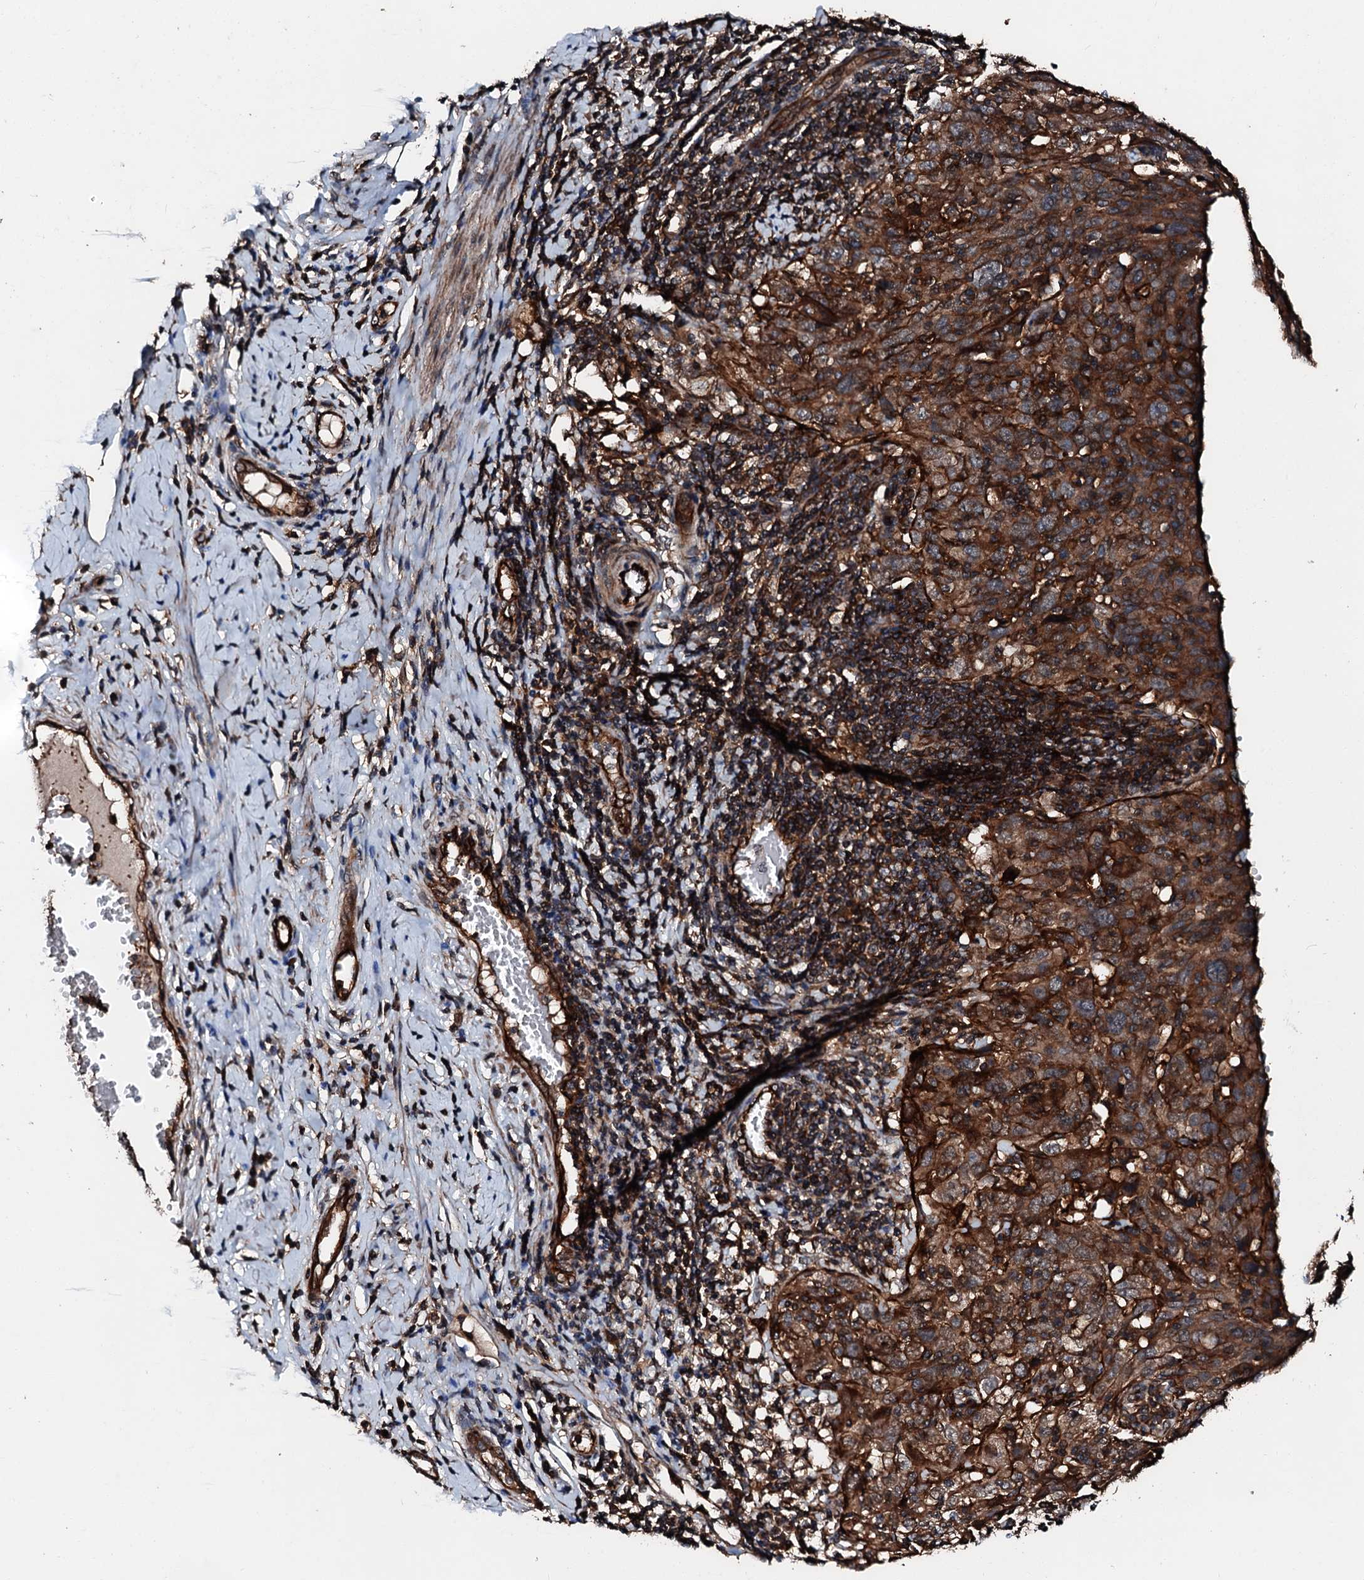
{"staining": {"intensity": "strong", "quantity": ">75%", "location": "cytoplasmic/membranous"}, "tissue": "cervical cancer", "cell_type": "Tumor cells", "image_type": "cancer", "snomed": [{"axis": "morphology", "description": "Squamous cell carcinoma, NOS"}, {"axis": "topography", "description": "Cervix"}], "caption": "IHC micrograph of neoplastic tissue: human cervical squamous cell carcinoma stained using IHC exhibits high levels of strong protein expression localized specifically in the cytoplasmic/membranous of tumor cells, appearing as a cytoplasmic/membranous brown color.", "gene": "FGD4", "patient": {"sex": "female", "age": 31}}